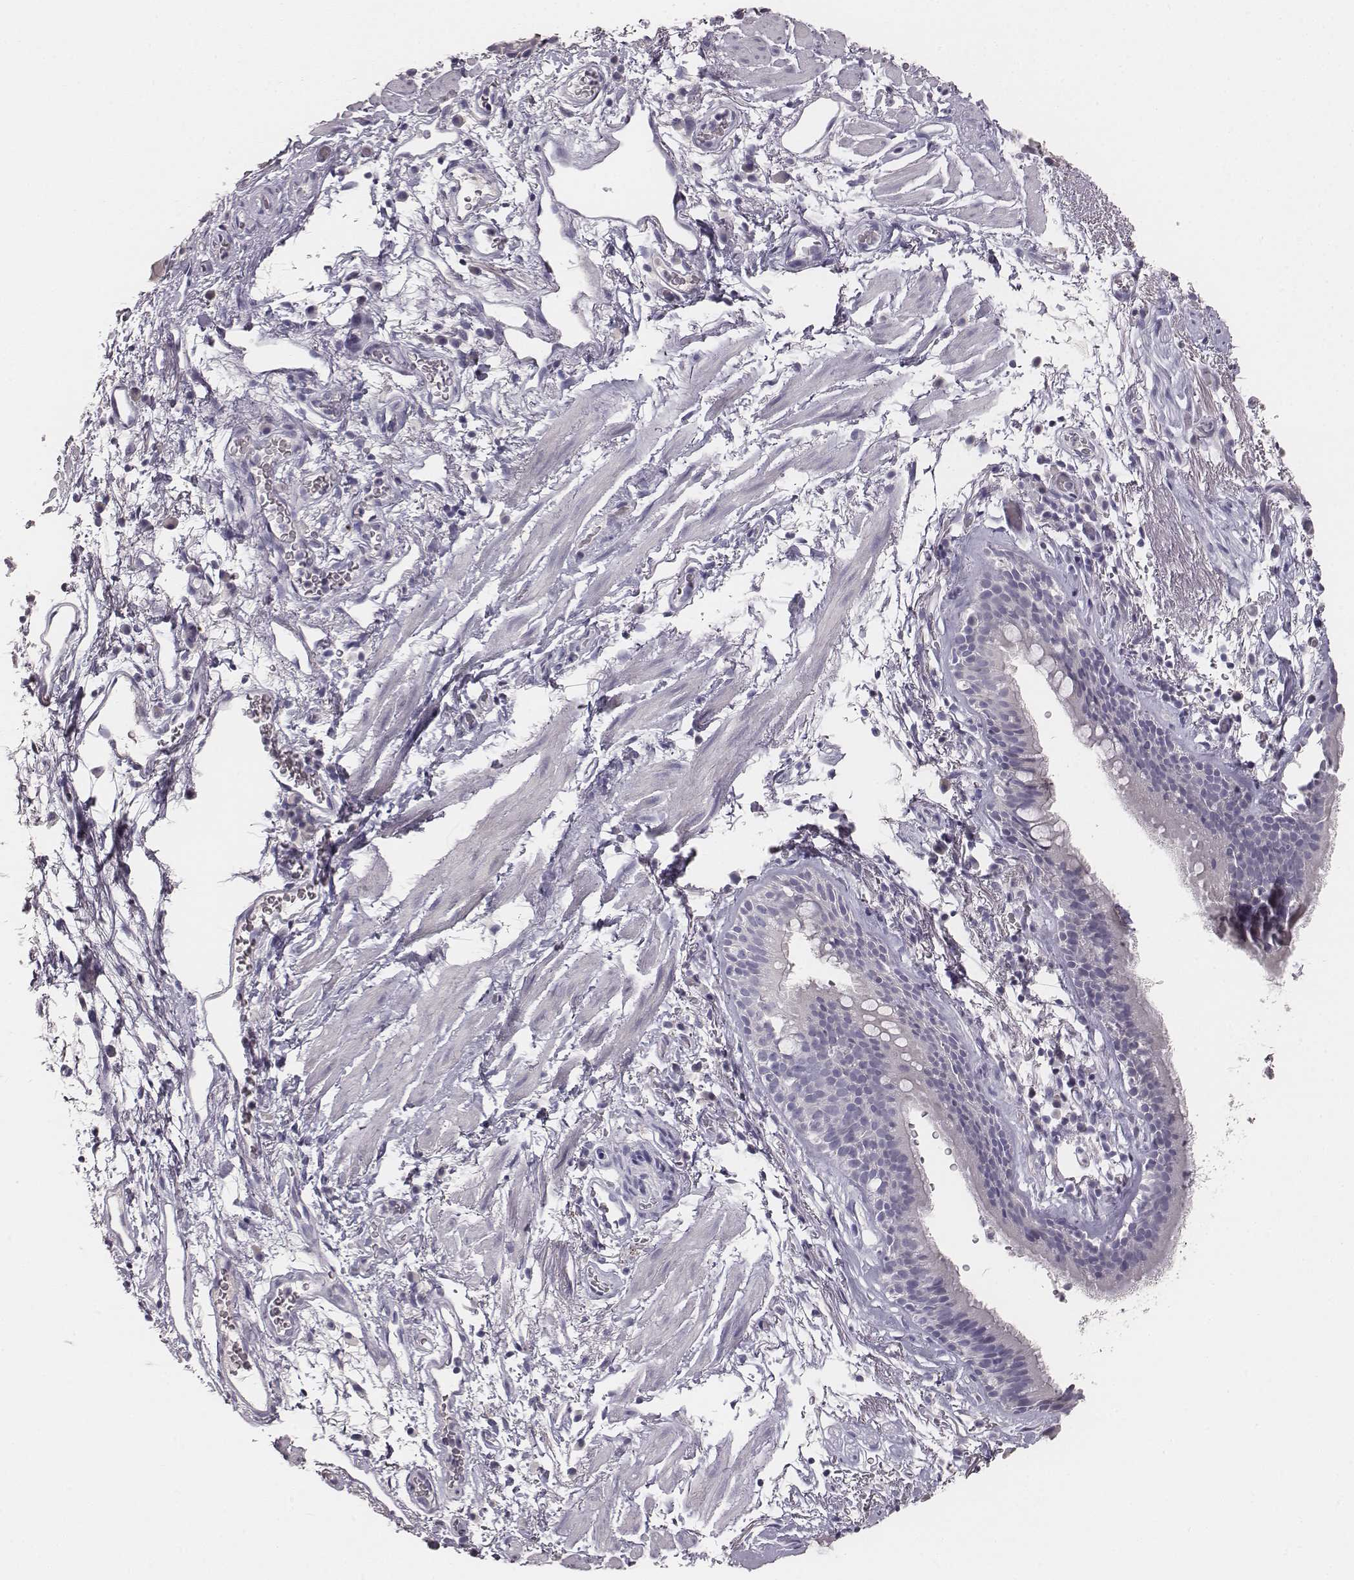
{"staining": {"intensity": "negative", "quantity": "none", "location": "none"}, "tissue": "bronchus", "cell_type": "Respiratory epithelial cells", "image_type": "normal", "snomed": [{"axis": "morphology", "description": "Normal tissue, NOS"}, {"axis": "topography", "description": "Cartilage tissue"}, {"axis": "topography", "description": "Bronchus"}], "caption": "This micrograph is of benign bronchus stained with IHC to label a protein in brown with the nuclei are counter-stained blue. There is no expression in respiratory epithelial cells.", "gene": "MYH6", "patient": {"sex": "male", "age": 58}}